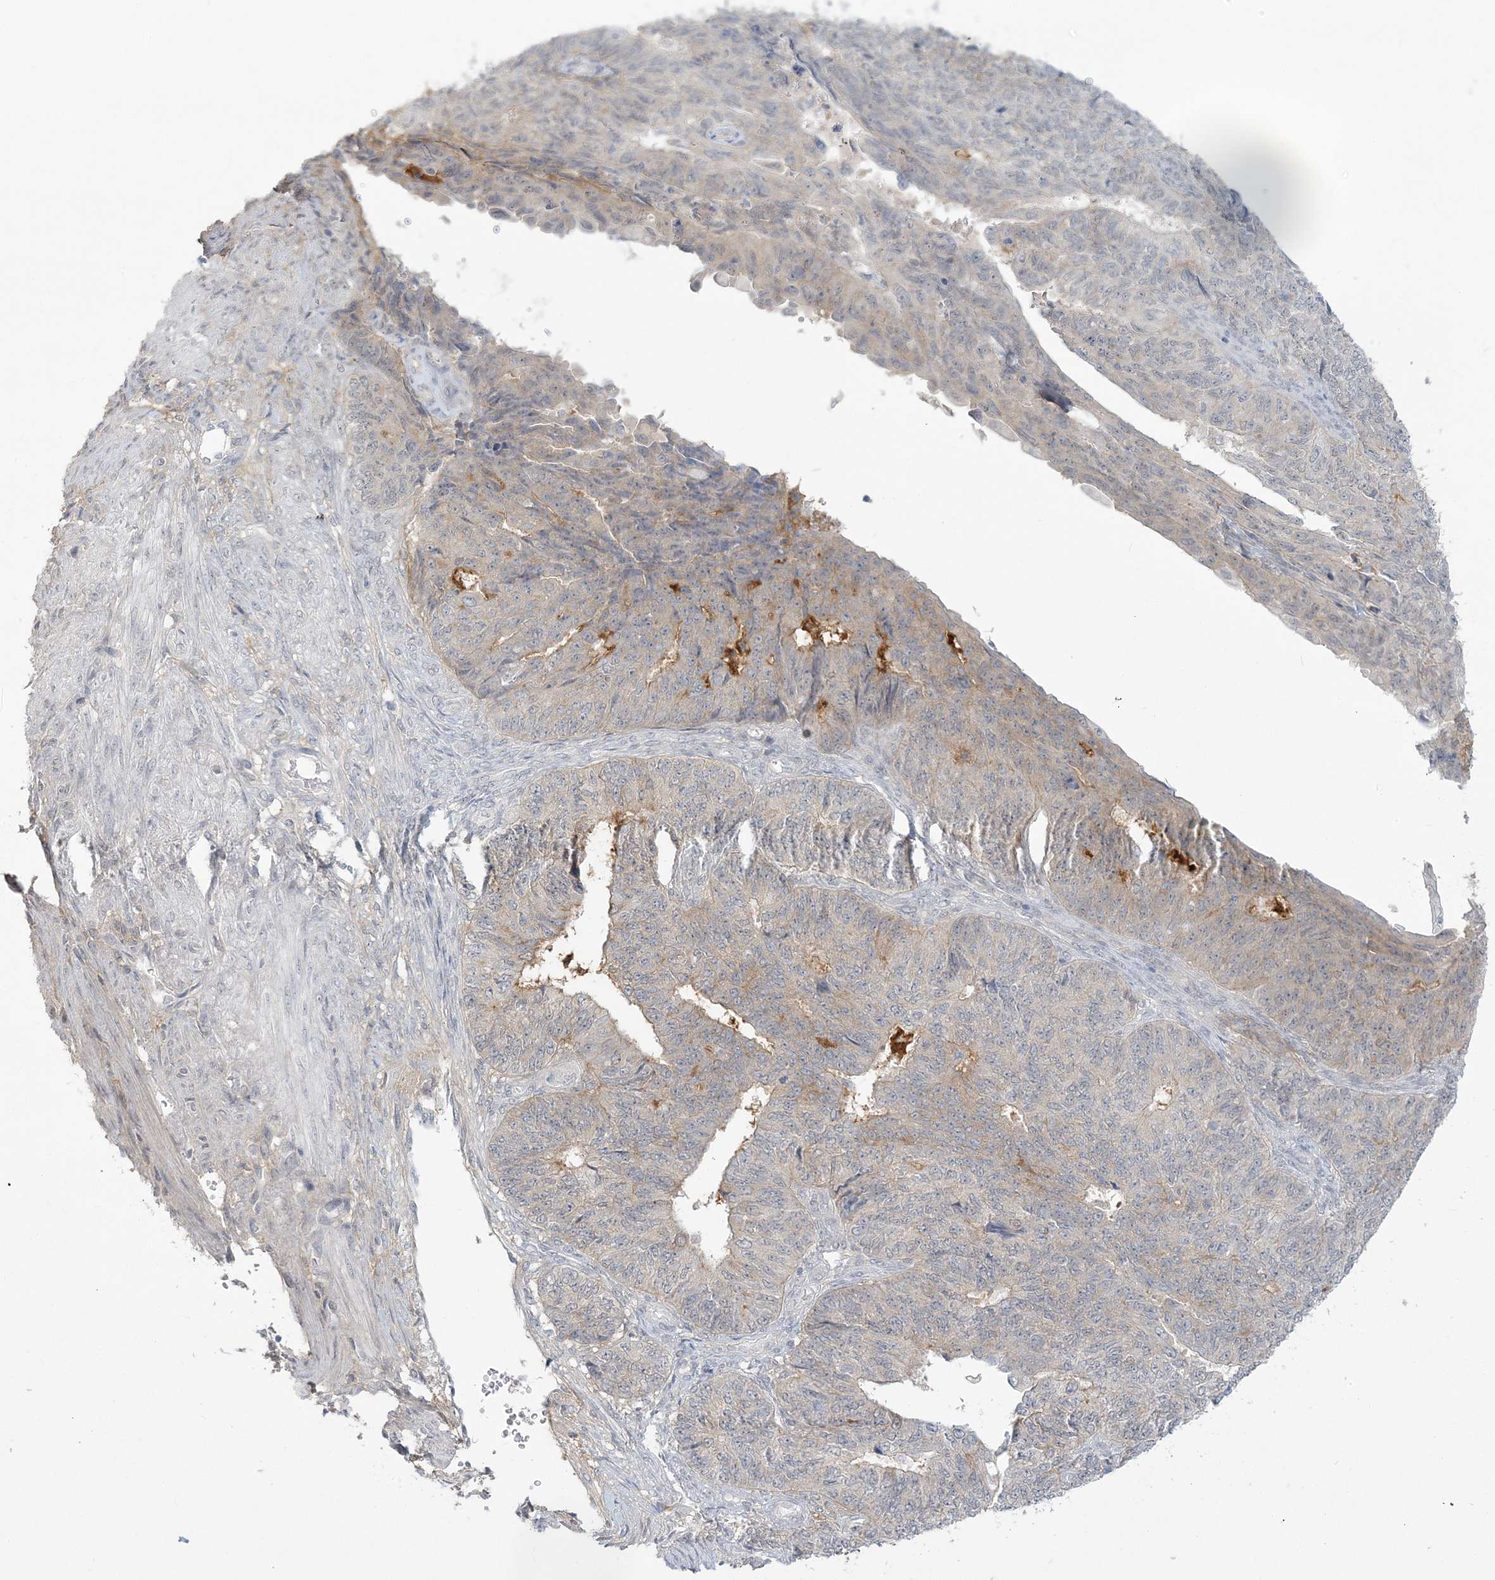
{"staining": {"intensity": "weak", "quantity": "<25%", "location": "cytoplasmic/membranous"}, "tissue": "endometrial cancer", "cell_type": "Tumor cells", "image_type": "cancer", "snomed": [{"axis": "morphology", "description": "Adenocarcinoma, NOS"}, {"axis": "topography", "description": "Endometrium"}], "caption": "A photomicrograph of endometrial cancer stained for a protein exhibits no brown staining in tumor cells.", "gene": "ANKS1A", "patient": {"sex": "female", "age": 32}}